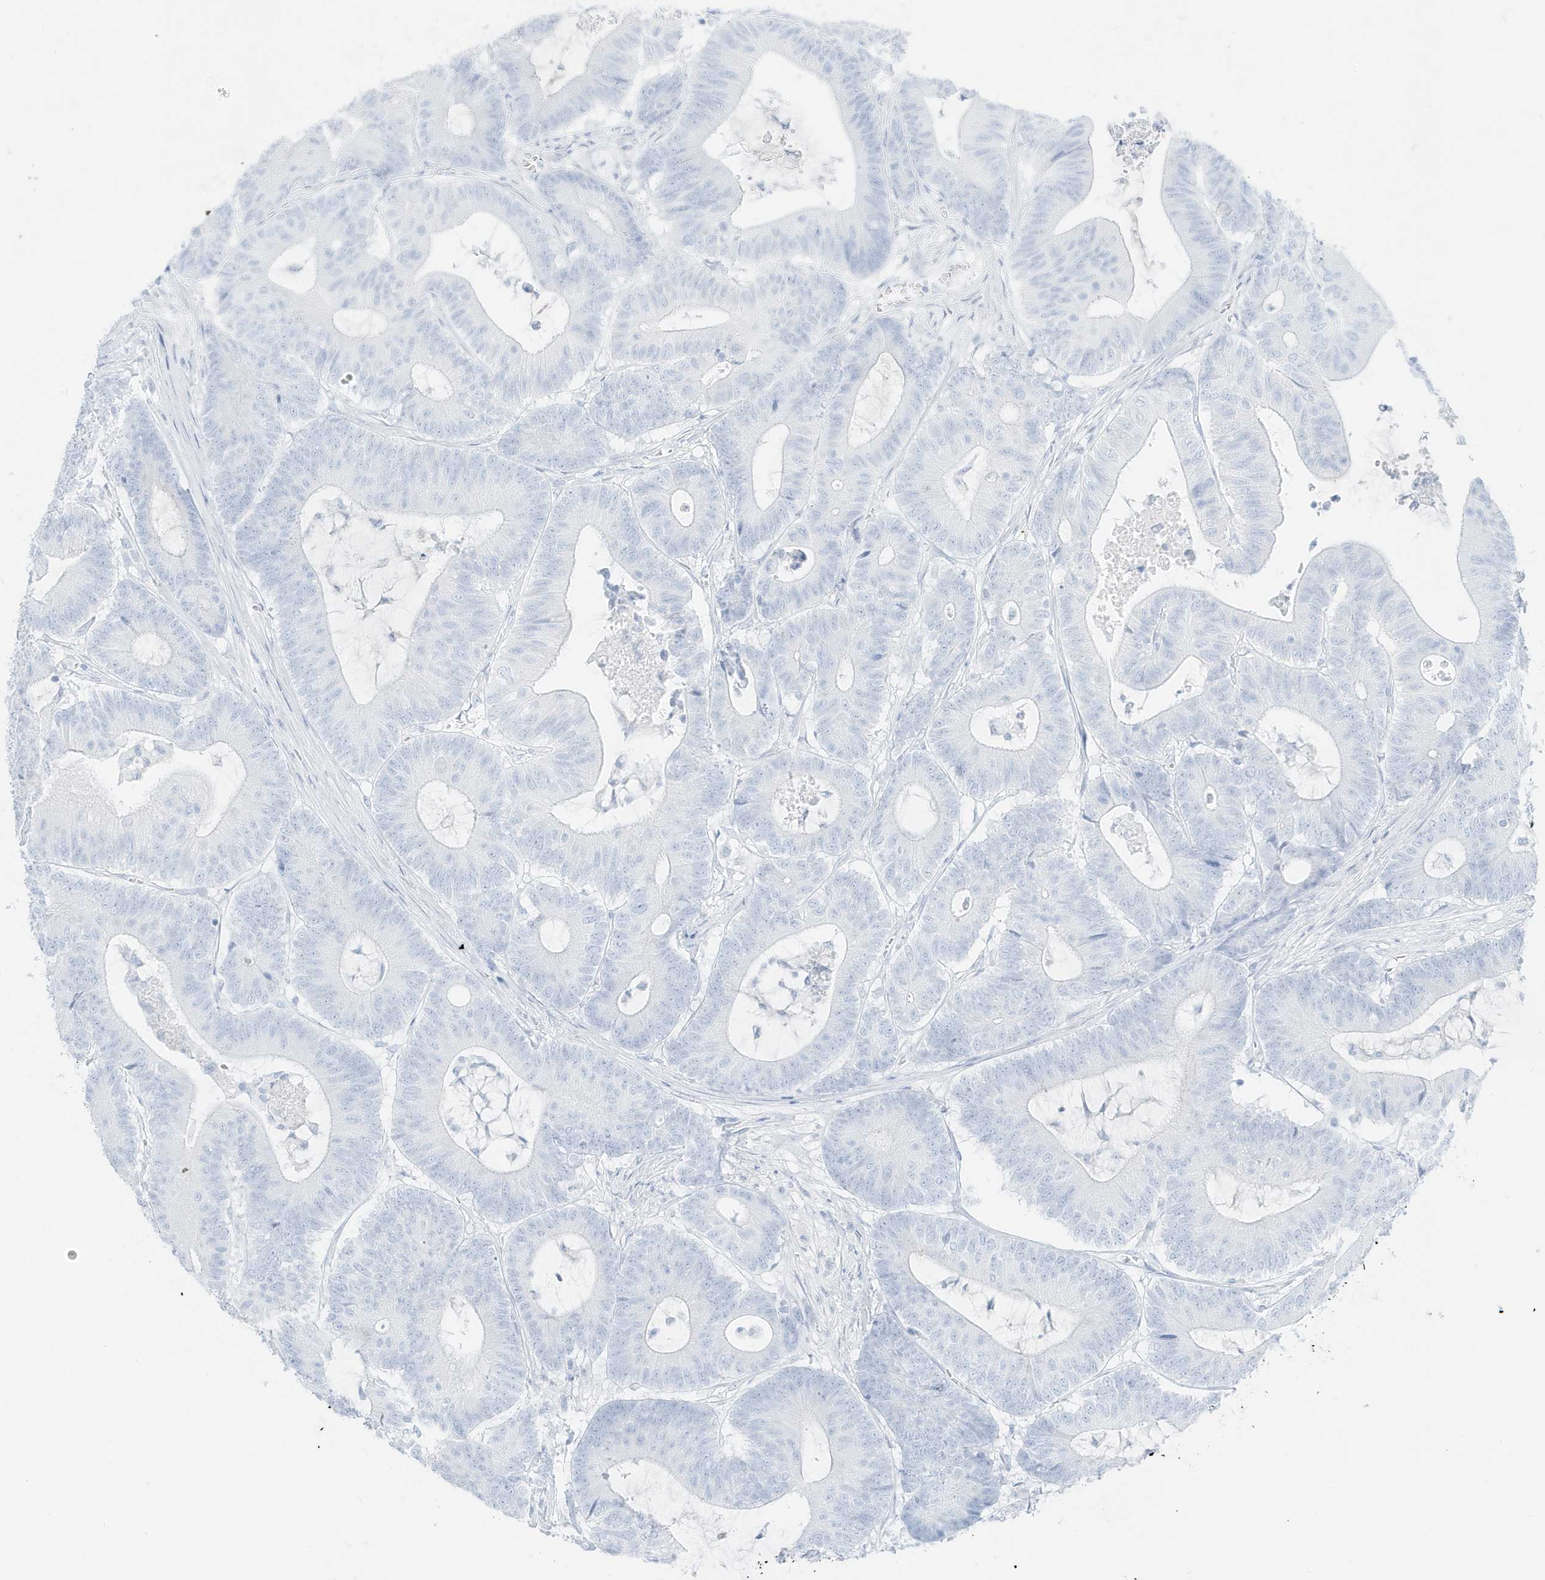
{"staining": {"intensity": "negative", "quantity": "none", "location": "none"}, "tissue": "colorectal cancer", "cell_type": "Tumor cells", "image_type": "cancer", "snomed": [{"axis": "morphology", "description": "Adenocarcinoma, NOS"}, {"axis": "topography", "description": "Colon"}], "caption": "Adenocarcinoma (colorectal) stained for a protein using immunohistochemistry exhibits no staining tumor cells.", "gene": "SLC22A13", "patient": {"sex": "female", "age": 84}}